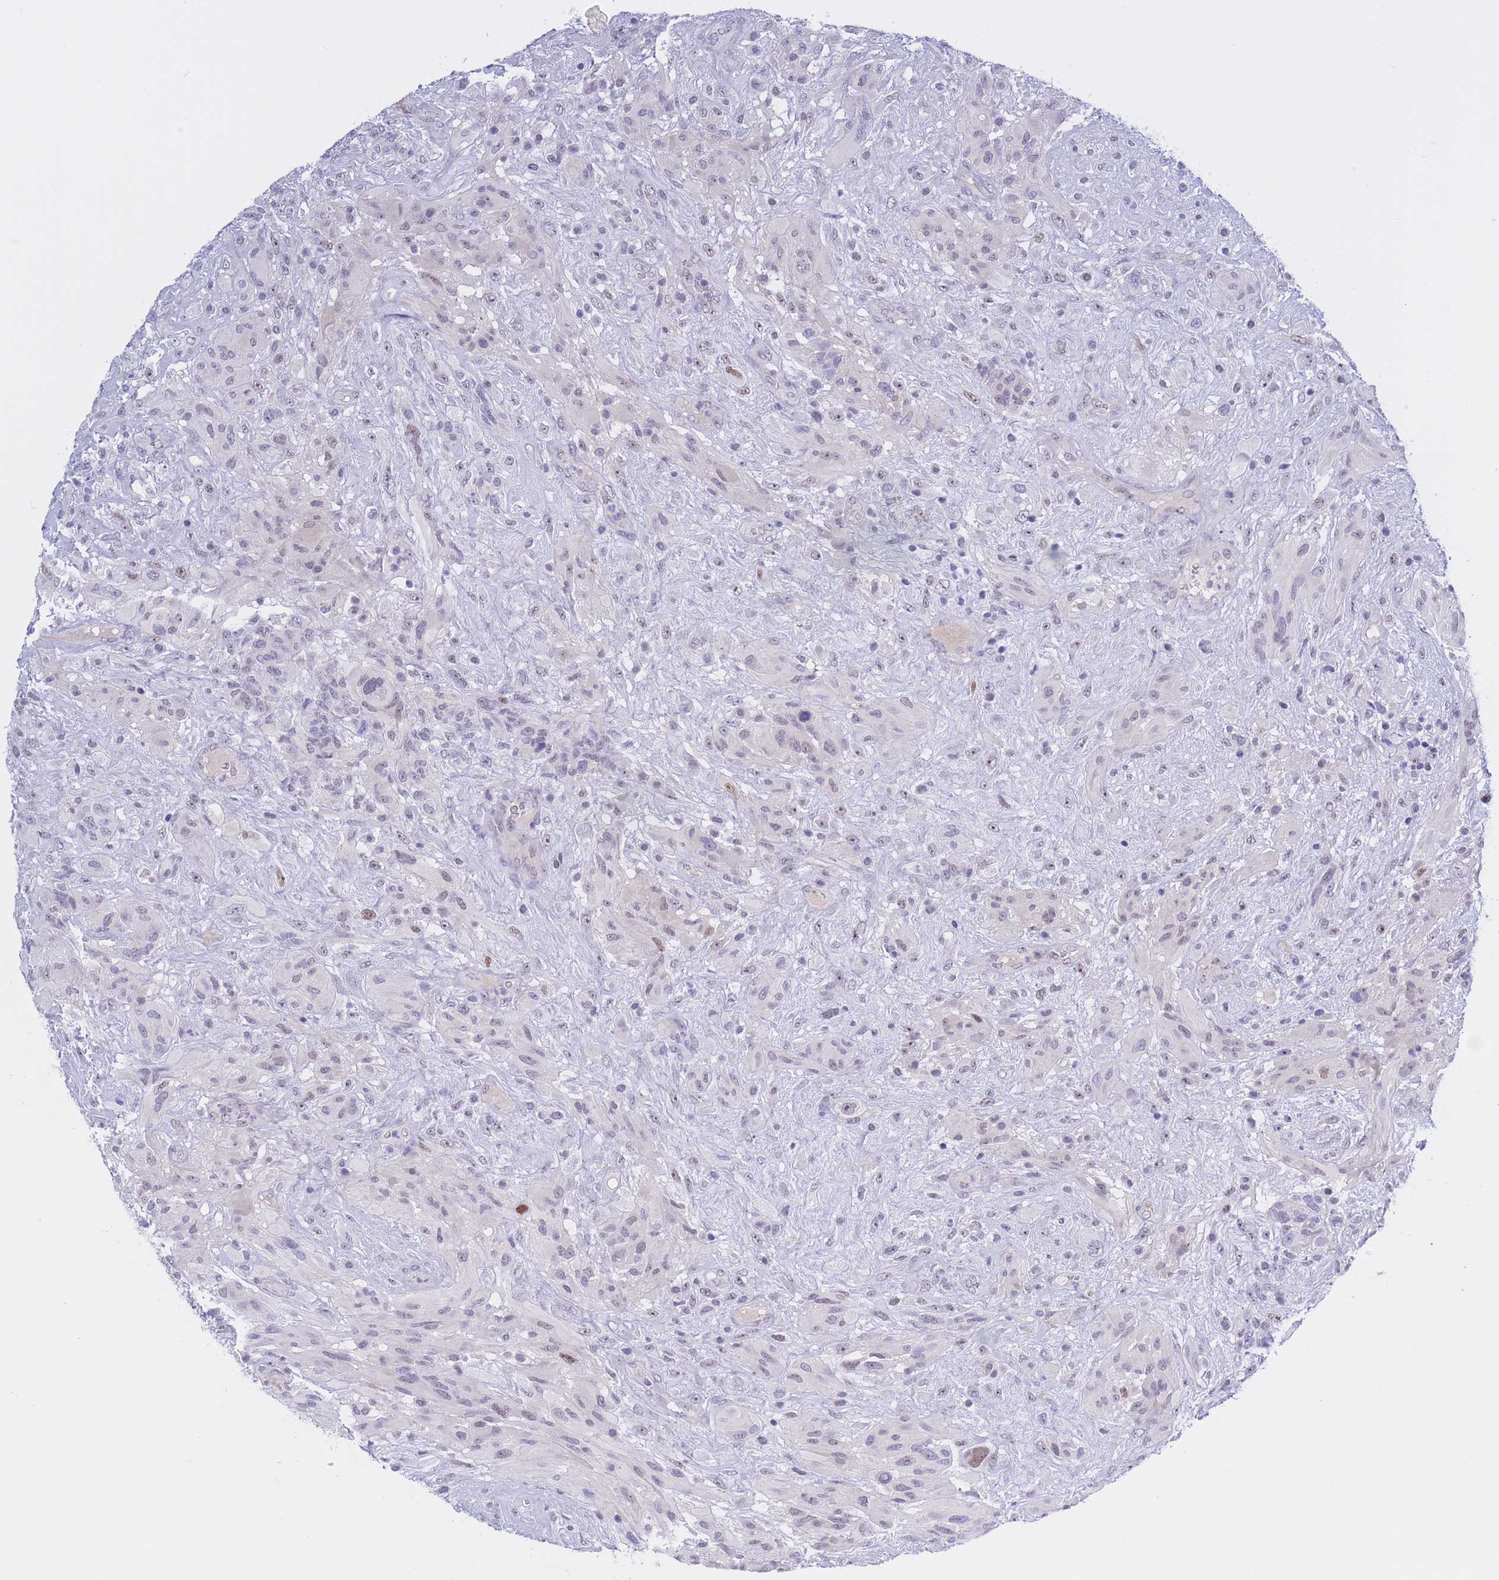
{"staining": {"intensity": "moderate", "quantity": "<25%", "location": "nuclear"}, "tissue": "glioma", "cell_type": "Tumor cells", "image_type": "cancer", "snomed": [{"axis": "morphology", "description": "Glioma, malignant, High grade"}, {"axis": "topography", "description": "Brain"}], "caption": "Approximately <25% of tumor cells in high-grade glioma (malignant) display moderate nuclear protein expression as visualized by brown immunohistochemical staining.", "gene": "BOP1", "patient": {"sex": "male", "age": 61}}